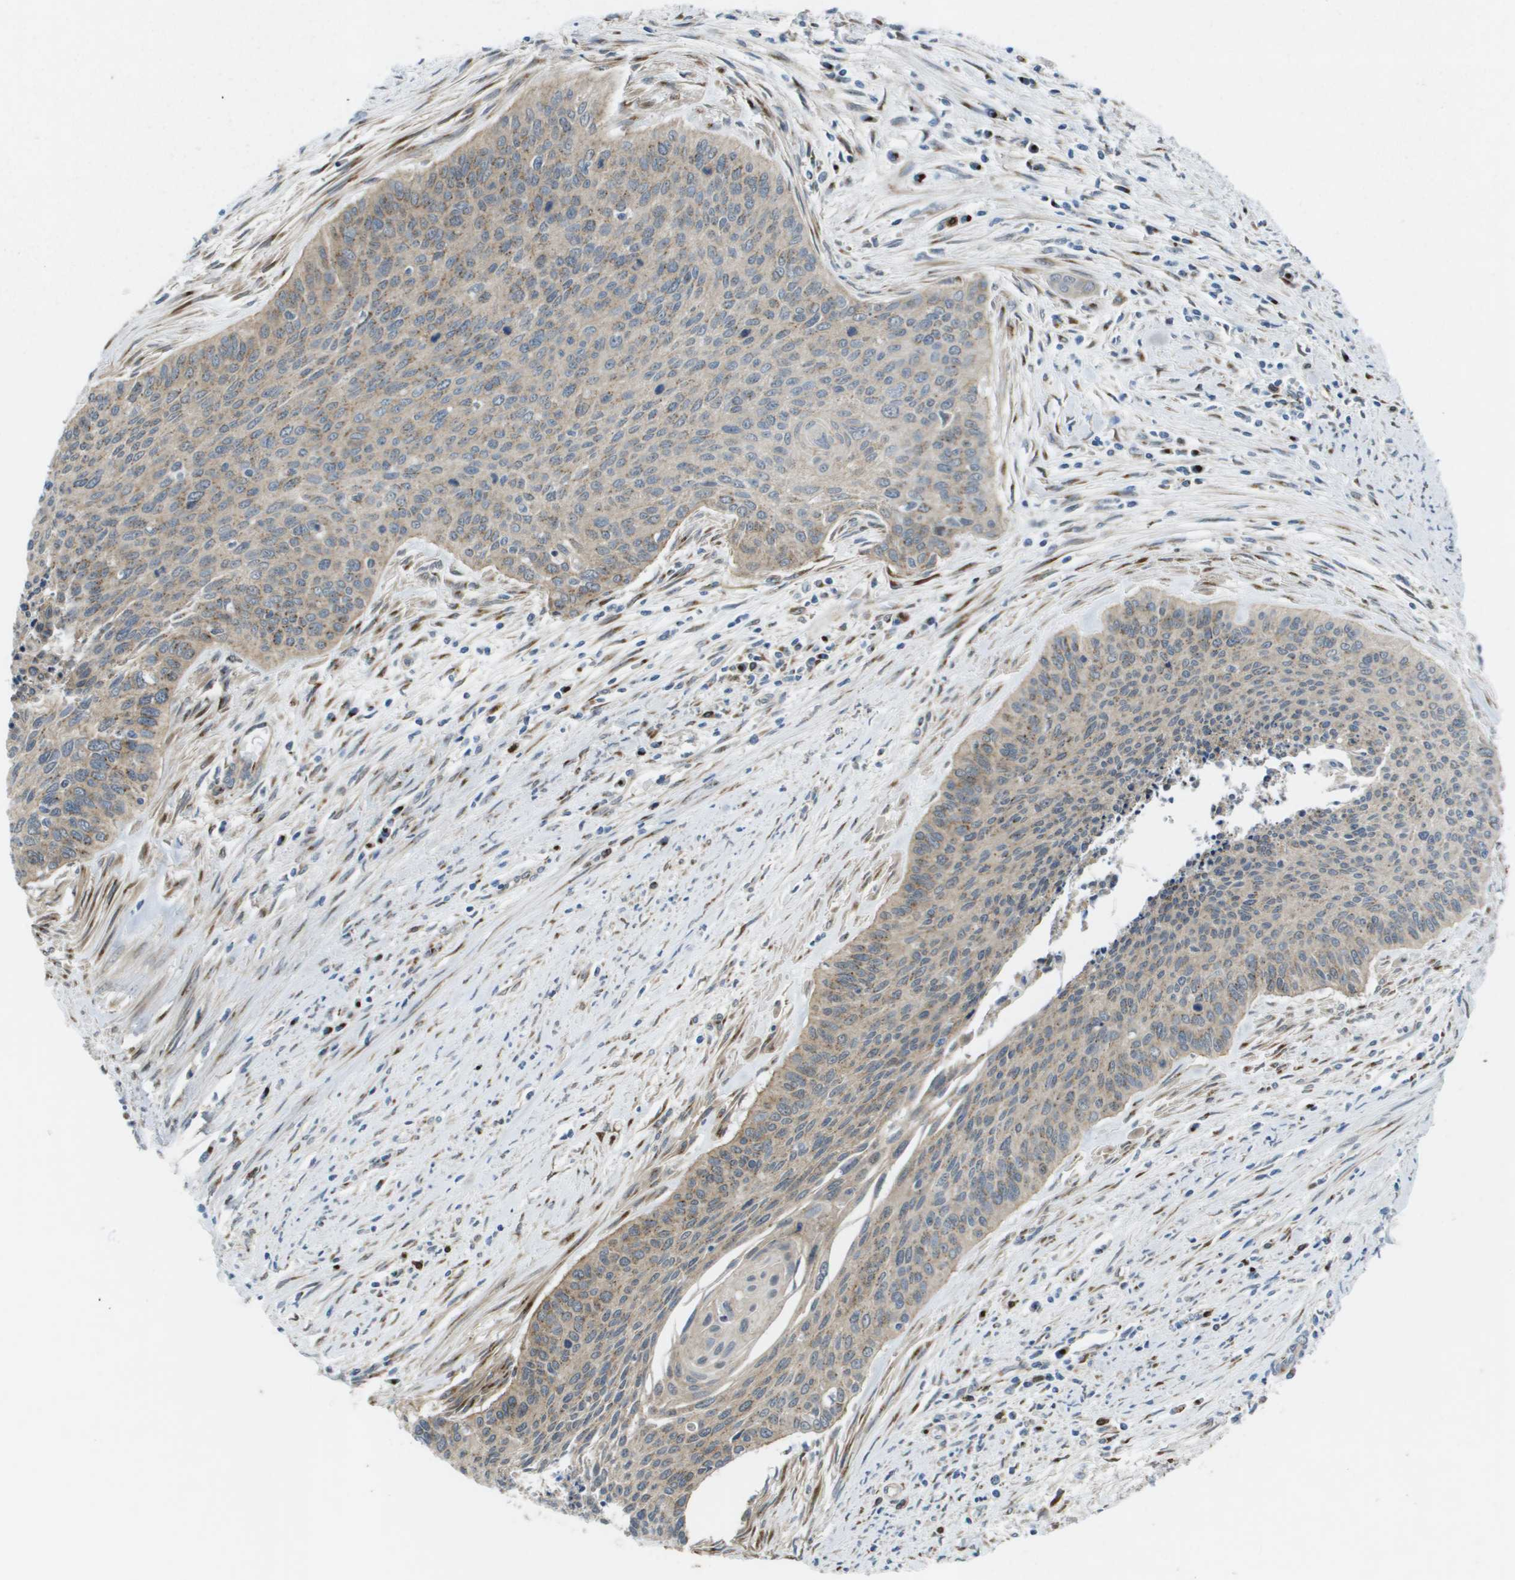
{"staining": {"intensity": "weak", "quantity": ">75%", "location": "cytoplasmic/membranous"}, "tissue": "cervical cancer", "cell_type": "Tumor cells", "image_type": "cancer", "snomed": [{"axis": "morphology", "description": "Squamous cell carcinoma, NOS"}, {"axis": "topography", "description": "Cervix"}], "caption": "Immunohistochemistry (IHC) of cervical cancer exhibits low levels of weak cytoplasmic/membranous expression in about >75% of tumor cells. (DAB IHC with brightfield microscopy, high magnification).", "gene": "QSOX2", "patient": {"sex": "female", "age": 55}}